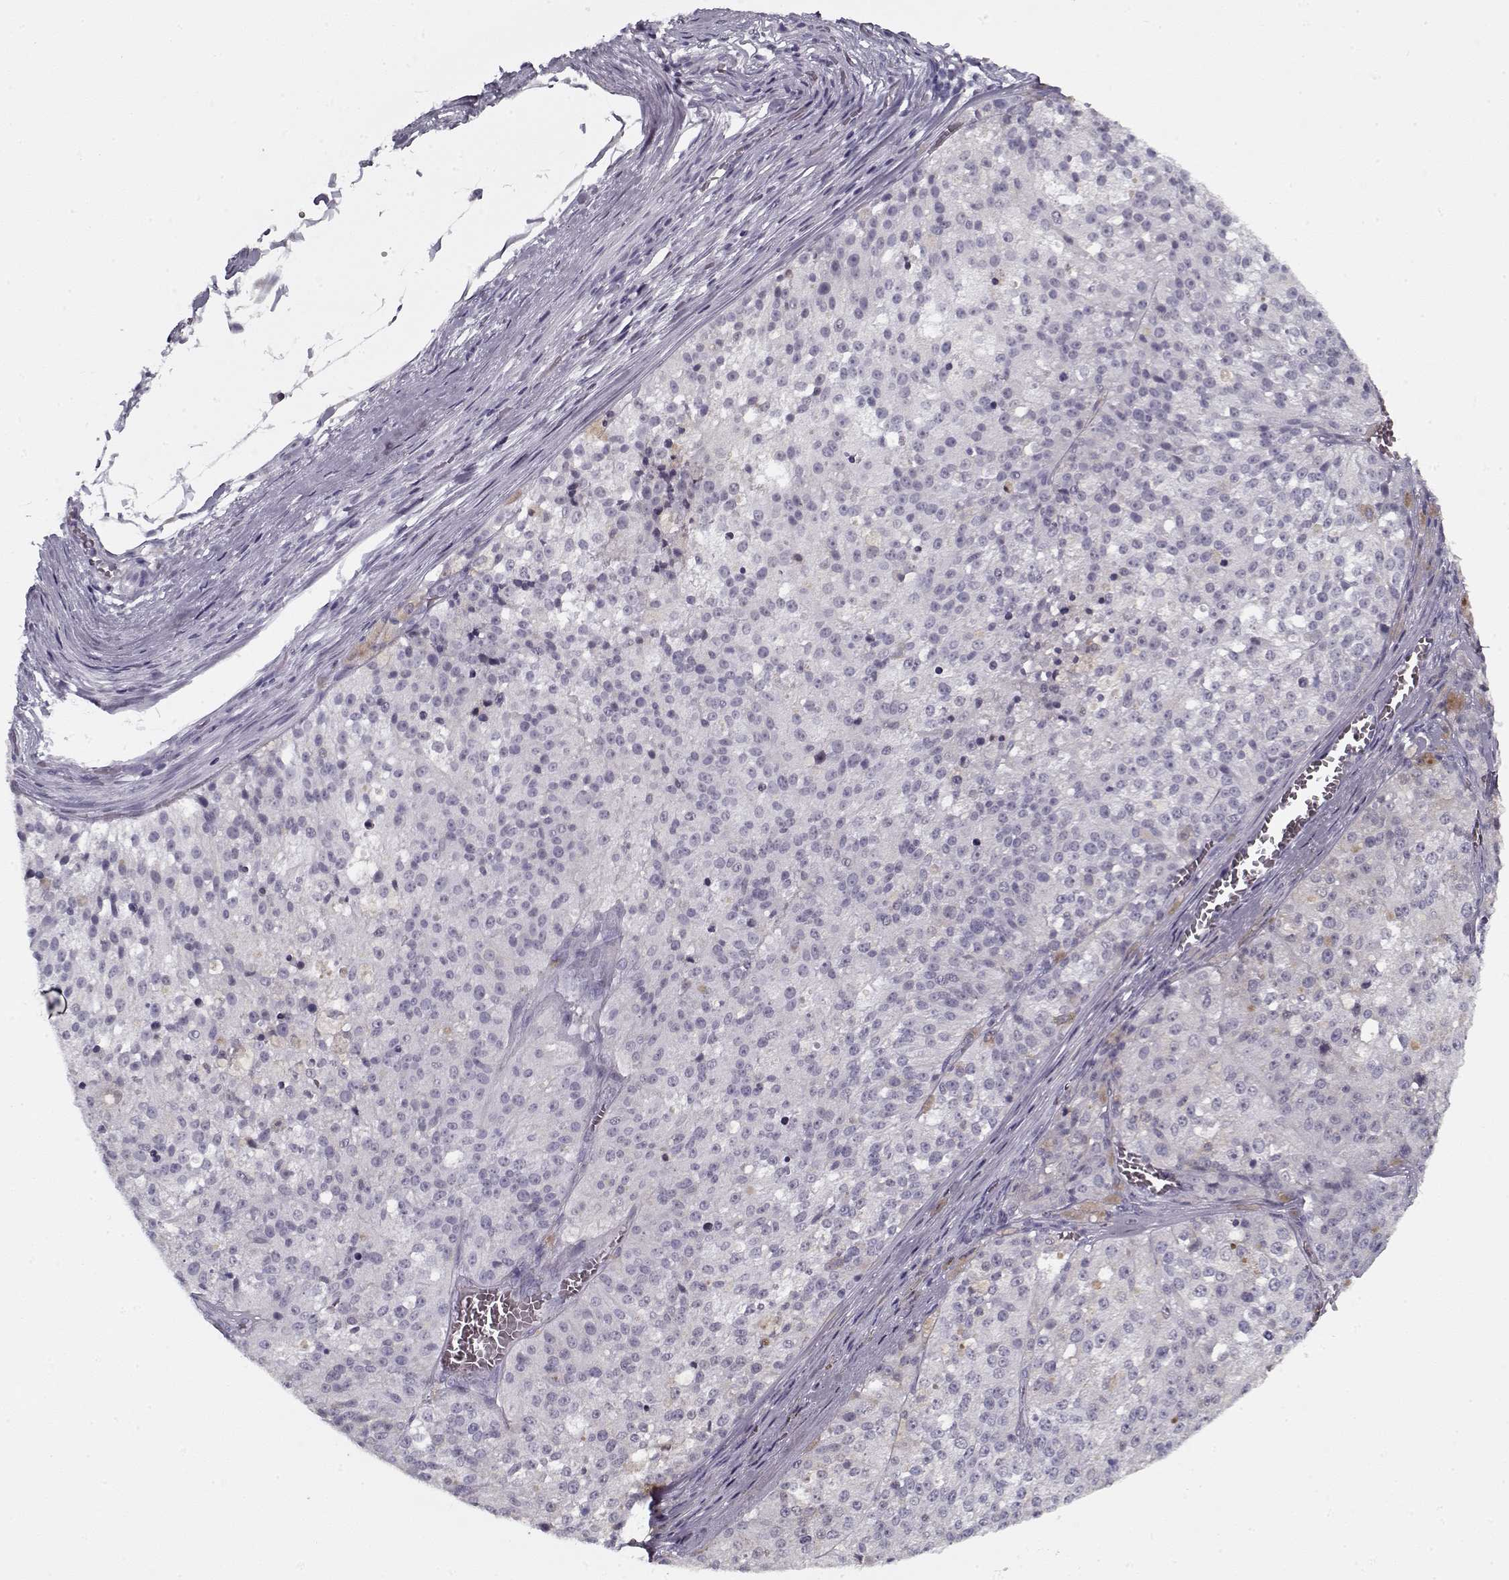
{"staining": {"intensity": "negative", "quantity": "none", "location": "none"}, "tissue": "melanoma", "cell_type": "Tumor cells", "image_type": "cancer", "snomed": [{"axis": "morphology", "description": "Malignant melanoma, Metastatic site"}, {"axis": "topography", "description": "Lymph node"}], "caption": "Image shows no protein positivity in tumor cells of malignant melanoma (metastatic site) tissue. Nuclei are stained in blue.", "gene": "SPACA9", "patient": {"sex": "female", "age": 64}}